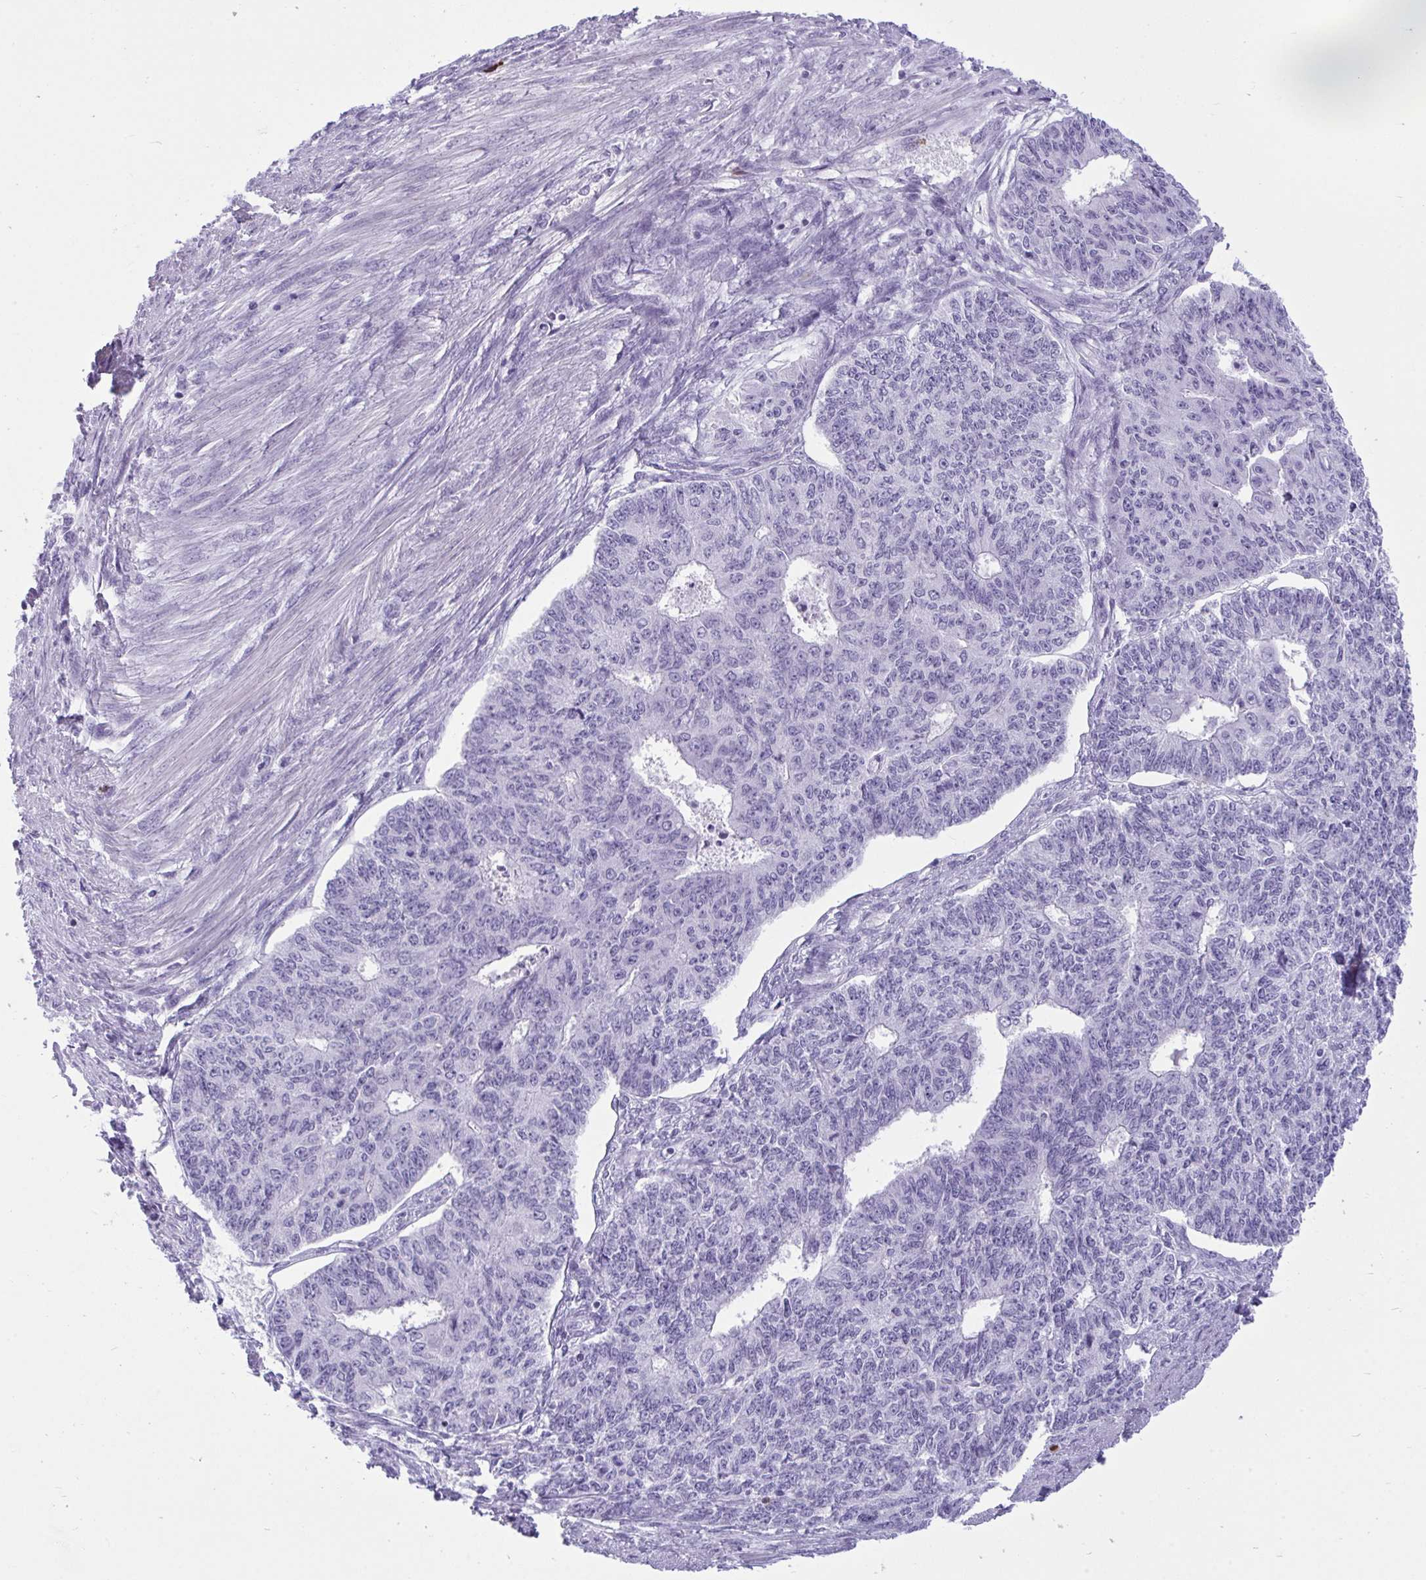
{"staining": {"intensity": "negative", "quantity": "none", "location": "none"}, "tissue": "endometrial cancer", "cell_type": "Tumor cells", "image_type": "cancer", "snomed": [{"axis": "morphology", "description": "Adenocarcinoma, NOS"}, {"axis": "topography", "description": "Endometrium"}], "caption": "A micrograph of endometrial adenocarcinoma stained for a protein exhibits no brown staining in tumor cells. Brightfield microscopy of immunohistochemistry stained with DAB (brown) and hematoxylin (blue), captured at high magnification.", "gene": "ARHGAP42", "patient": {"sex": "female", "age": 32}}